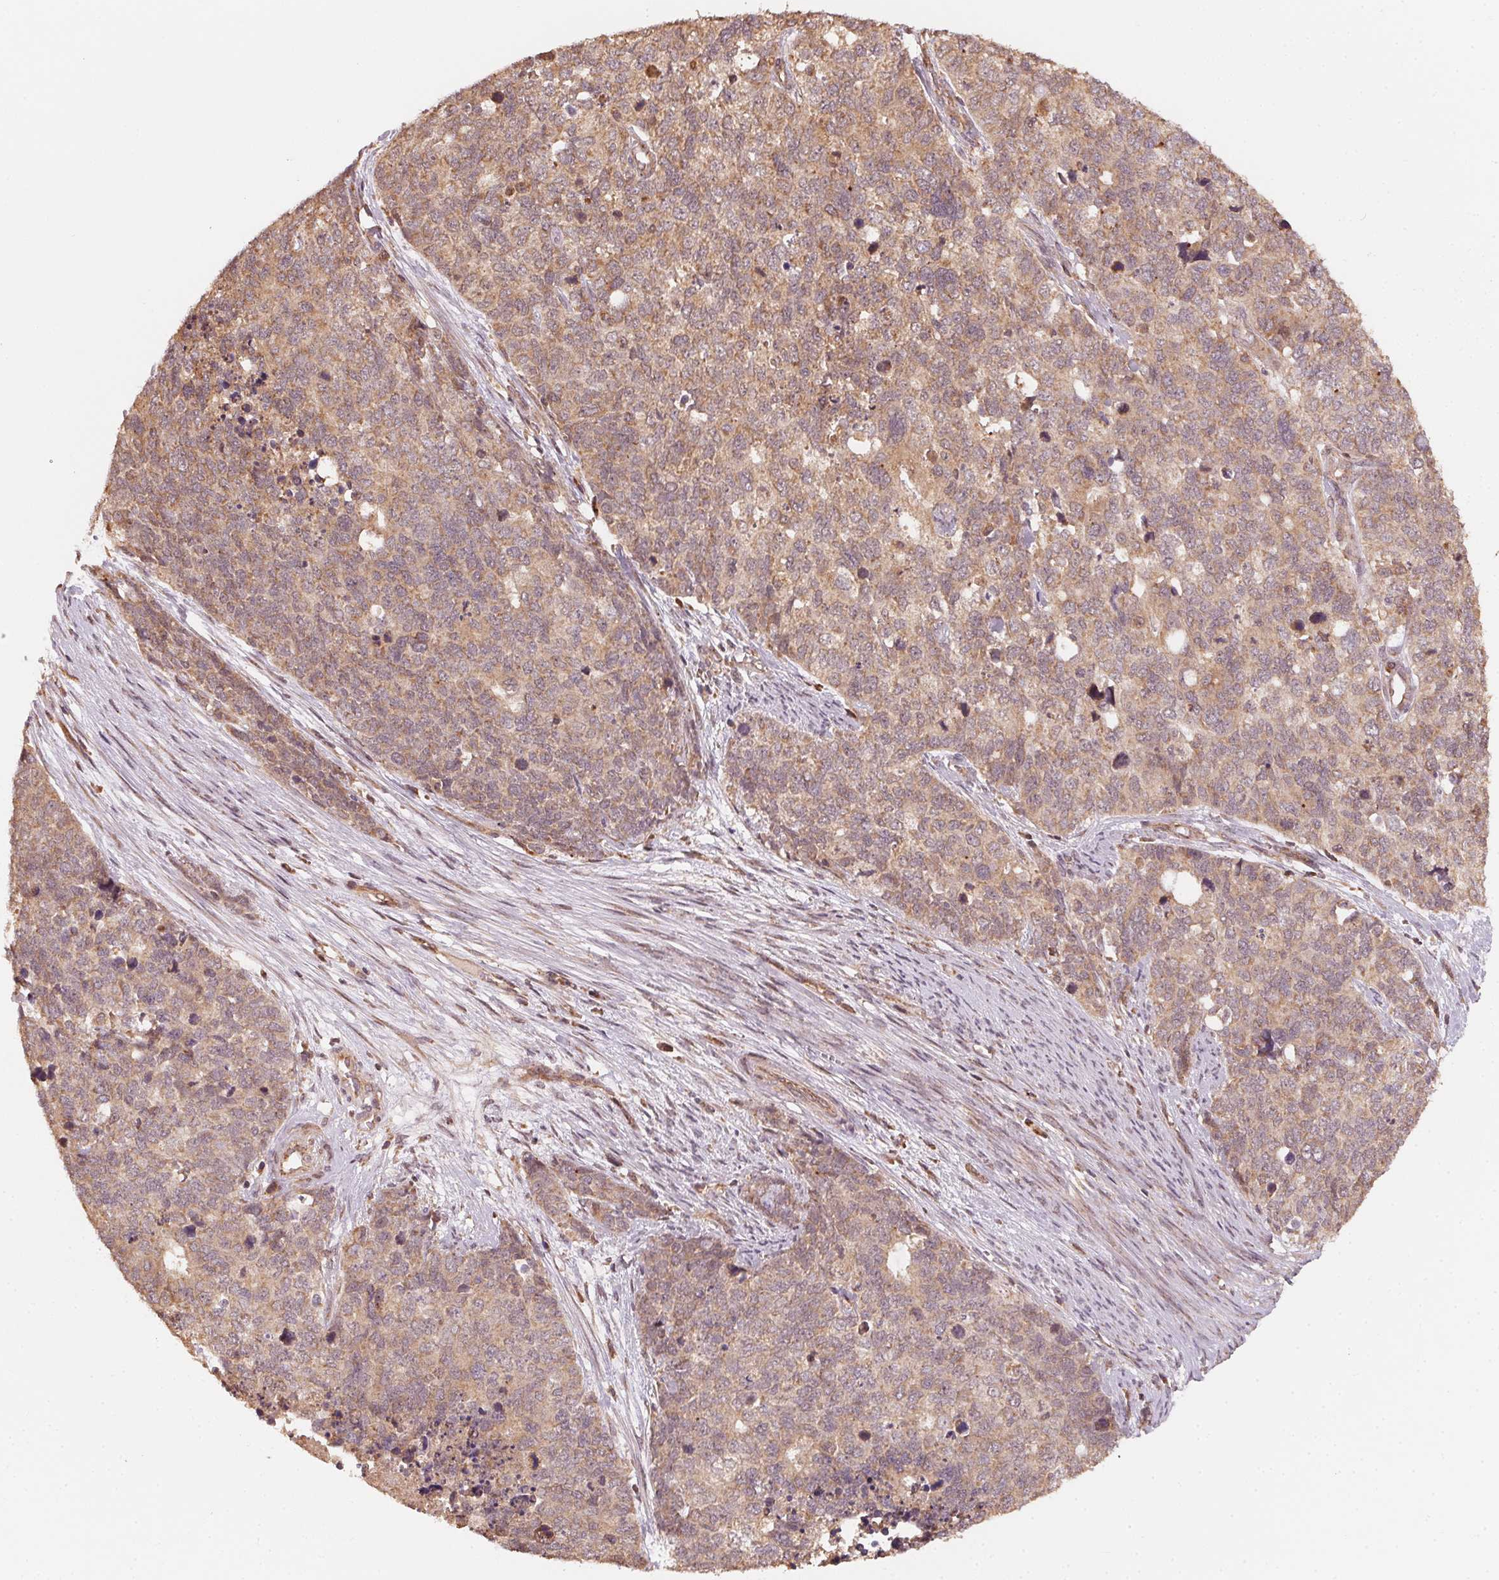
{"staining": {"intensity": "moderate", "quantity": ">75%", "location": "cytoplasmic/membranous"}, "tissue": "cervical cancer", "cell_type": "Tumor cells", "image_type": "cancer", "snomed": [{"axis": "morphology", "description": "Squamous cell carcinoma, NOS"}, {"axis": "topography", "description": "Cervix"}], "caption": "The immunohistochemical stain highlights moderate cytoplasmic/membranous staining in tumor cells of cervical squamous cell carcinoma tissue.", "gene": "WBP2", "patient": {"sex": "female", "age": 63}}